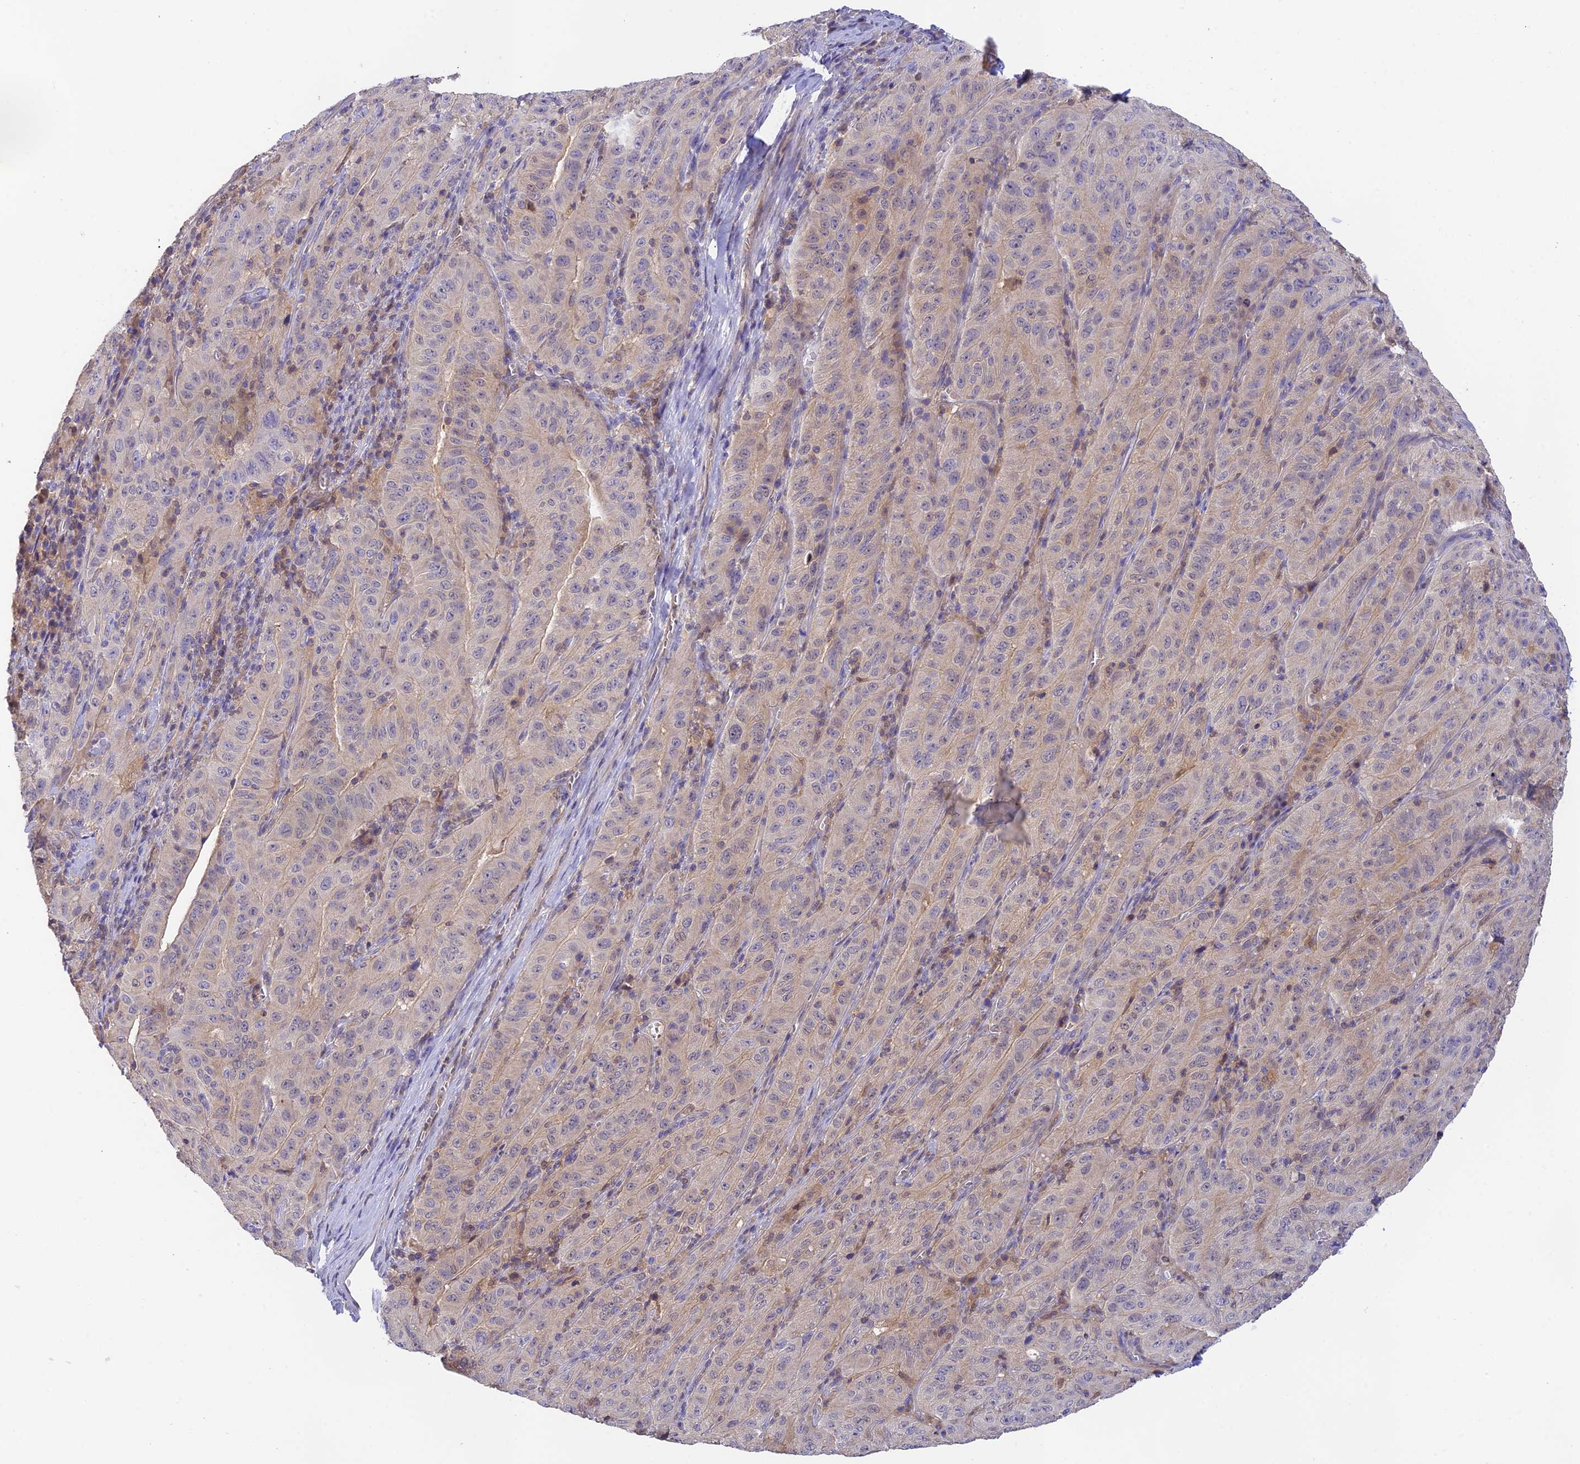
{"staining": {"intensity": "negative", "quantity": "none", "location": "none"}, "tissue": "pancreatic cancer", "cell_type": "Tumor cells", "image_type": "cancer", "snomed": [{"axis": "morphology", "description": "Adenocarcinoma, NOS"}, {"axis": "topography", "description": "Pancreas"}], "caption": "DAB immunohistochemical staining of pancreatic adenocarcinoma displays no significant staining in tumor cells.", "gene": "HDHD2", "patient": {"sex": "male", "age": 63}}